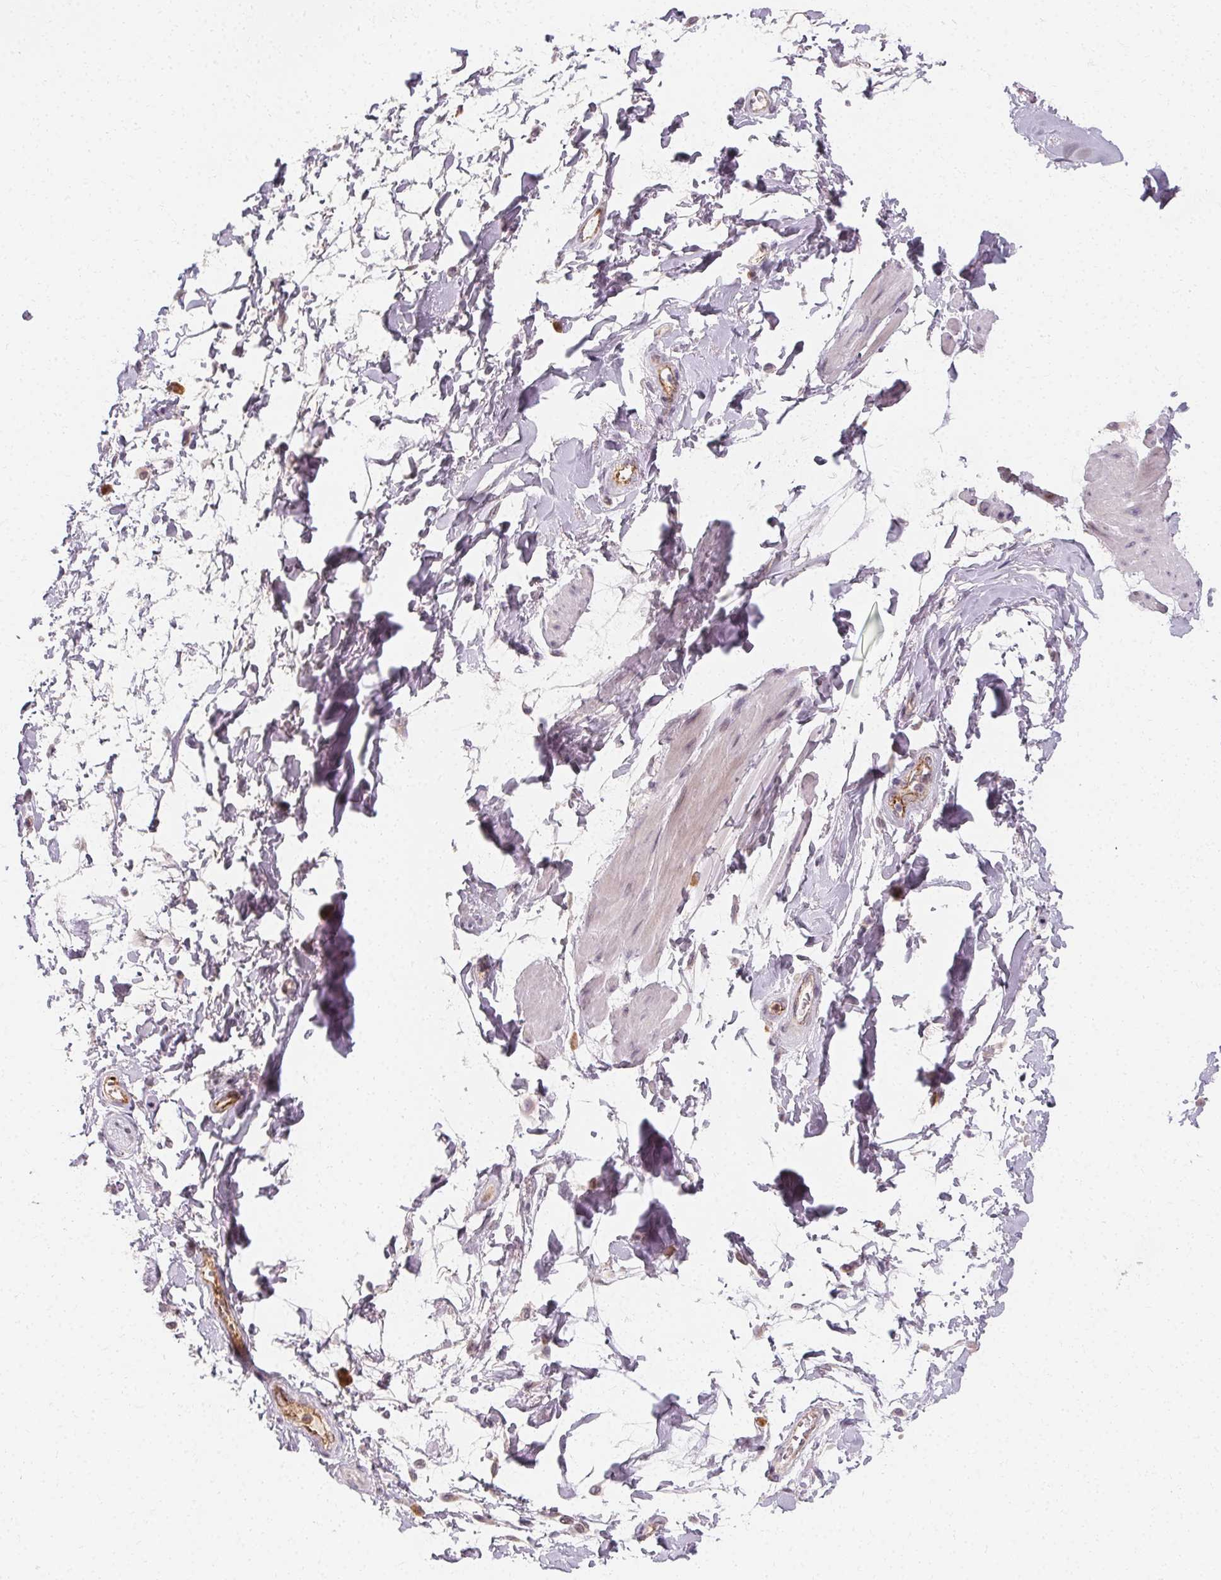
{"staining": {"intensity": "negative", "quantity": "none", "location": "none"}, "tissue": "adipose tissue", "cell_type": "Adipocytes", "image_type": "normal", "snomed": [{"axis": "morphology", "description": "Normal tissue, NOS"}, {"axis": "topography", "description": "Urinary bladder"}, {"axis": "topography", "description": "Peripheral nerve tissue"}], "caption": "Immunohistochemistry (IHC) photomicrograph of unremarkable human adipose tissue stained for a protein (brown), which displays no positivity in adipocytes. (DAB (3,3'-diaminobenzidine) immunohistochemistry with hematoxylin counter stain).", "gene": "CLCNKA", "patient": {"sex": "female", "age": 60}}